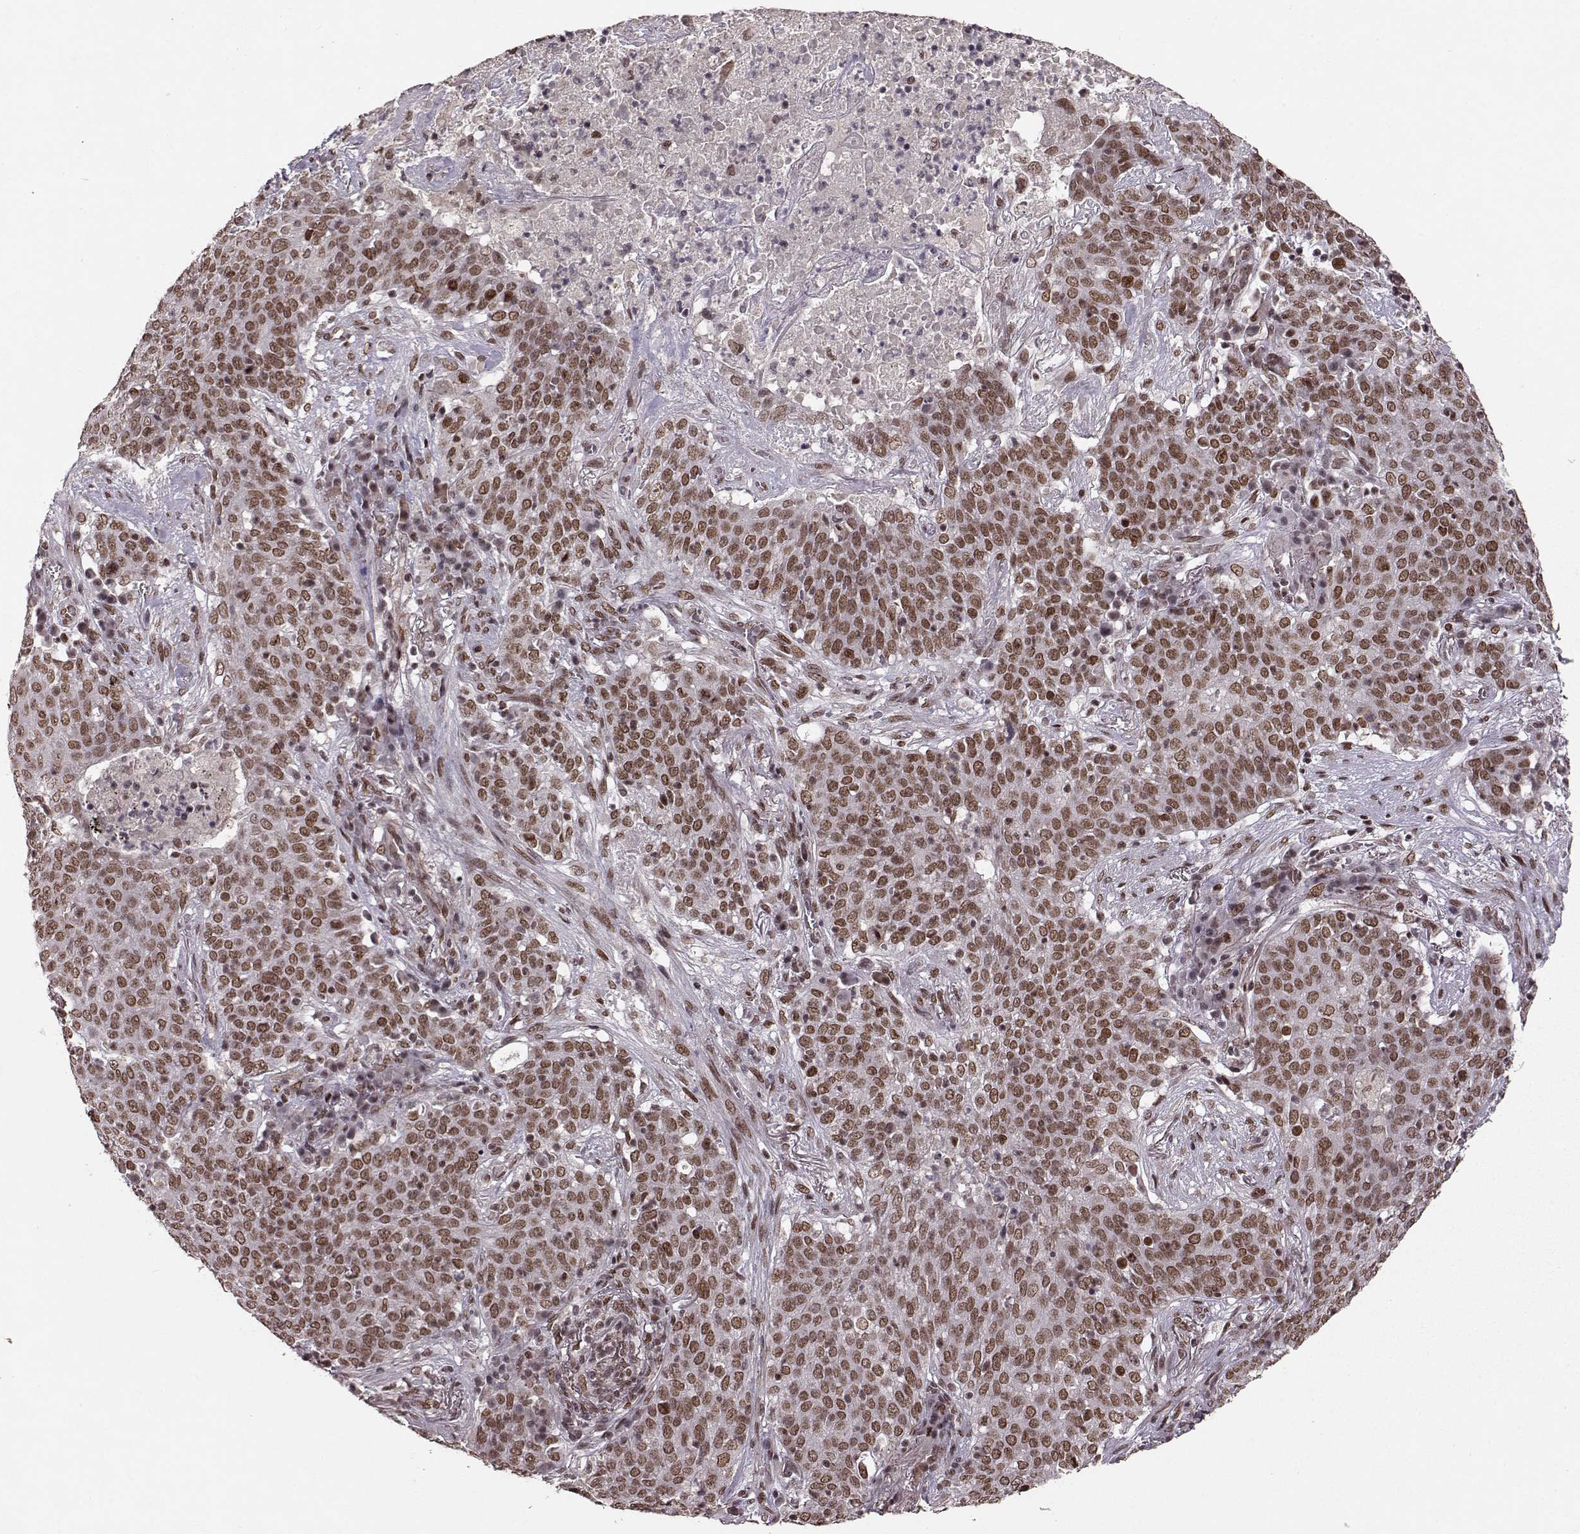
{"staining": {"intensity": "moderate", "quantity": ">75%", "location": "nuclear"}, "tissue": "lung cancer", "cell_type": "Tumor cells", "image_type": "cancer", "snomed": [{"axis": "morphology", "description": "Squamous cell carcinoma, NOS"}, {"axis": "topography", "description": "Lung"}], "caption": "A high-resolution histopathology image shows immunohistochemistry (IHC) staining of lung squamous cell carcinoma, which demonstrates moderate nuclear expression in about >75% of tumor cells.", "gene": "RRAGD", "patient": {"sex": "male", "age": 82}}